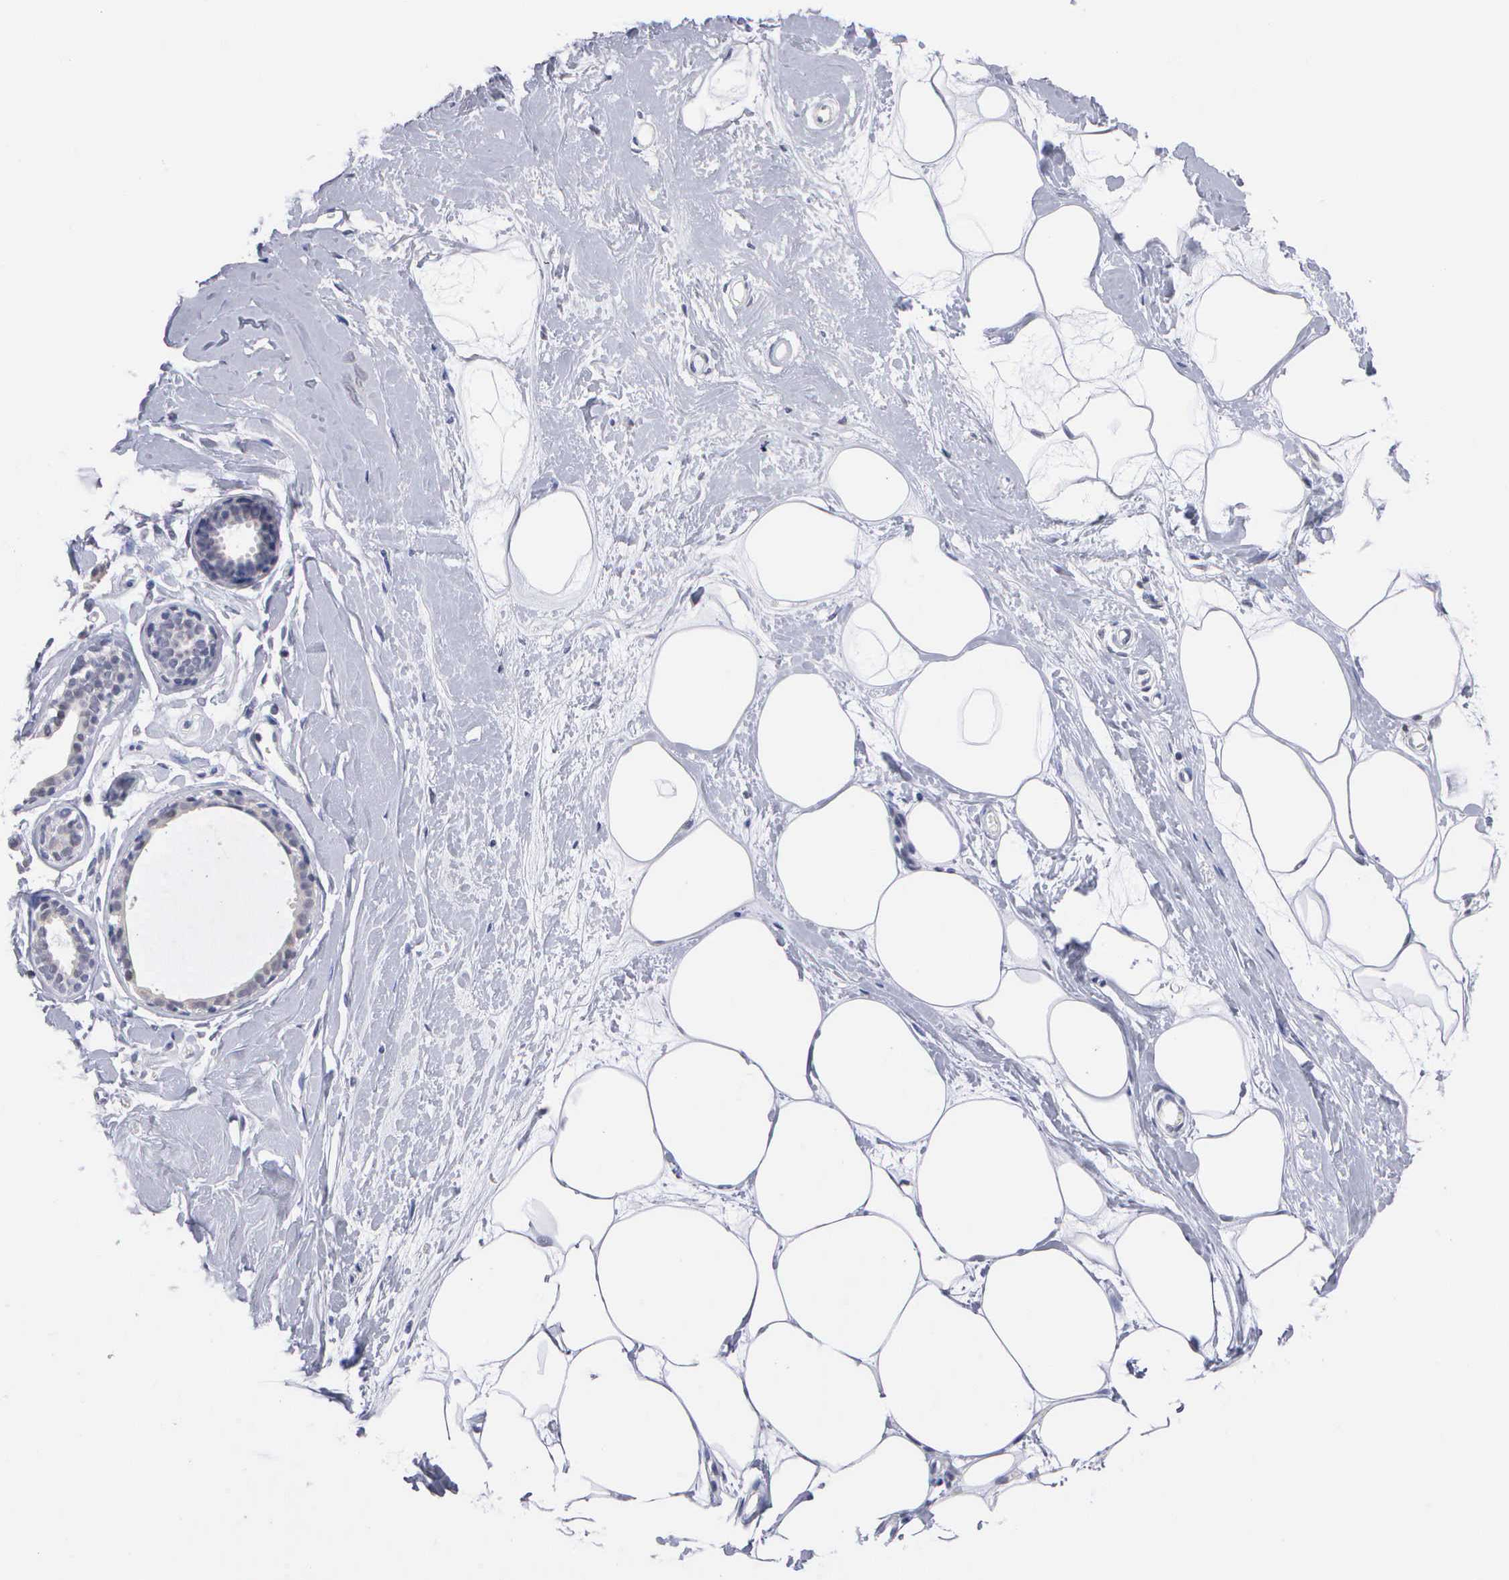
{"staining": {"intensity": "negative", "quantity": "none", "location": "none"}, "tissue": "breast", "cell_type": "Adipocytes", "image_type": "normal", "snomed": [{"axis": "morphology", "description": "Normal tissue, NOS"}, {"axis": "topography", "description": "Breast"}], "caption": "Adipocytes show no significant staining in benign breast. Nuclei are stained in blue.", "gene": "KDM6A", "patient": {"sex": "female", "age": 44}}